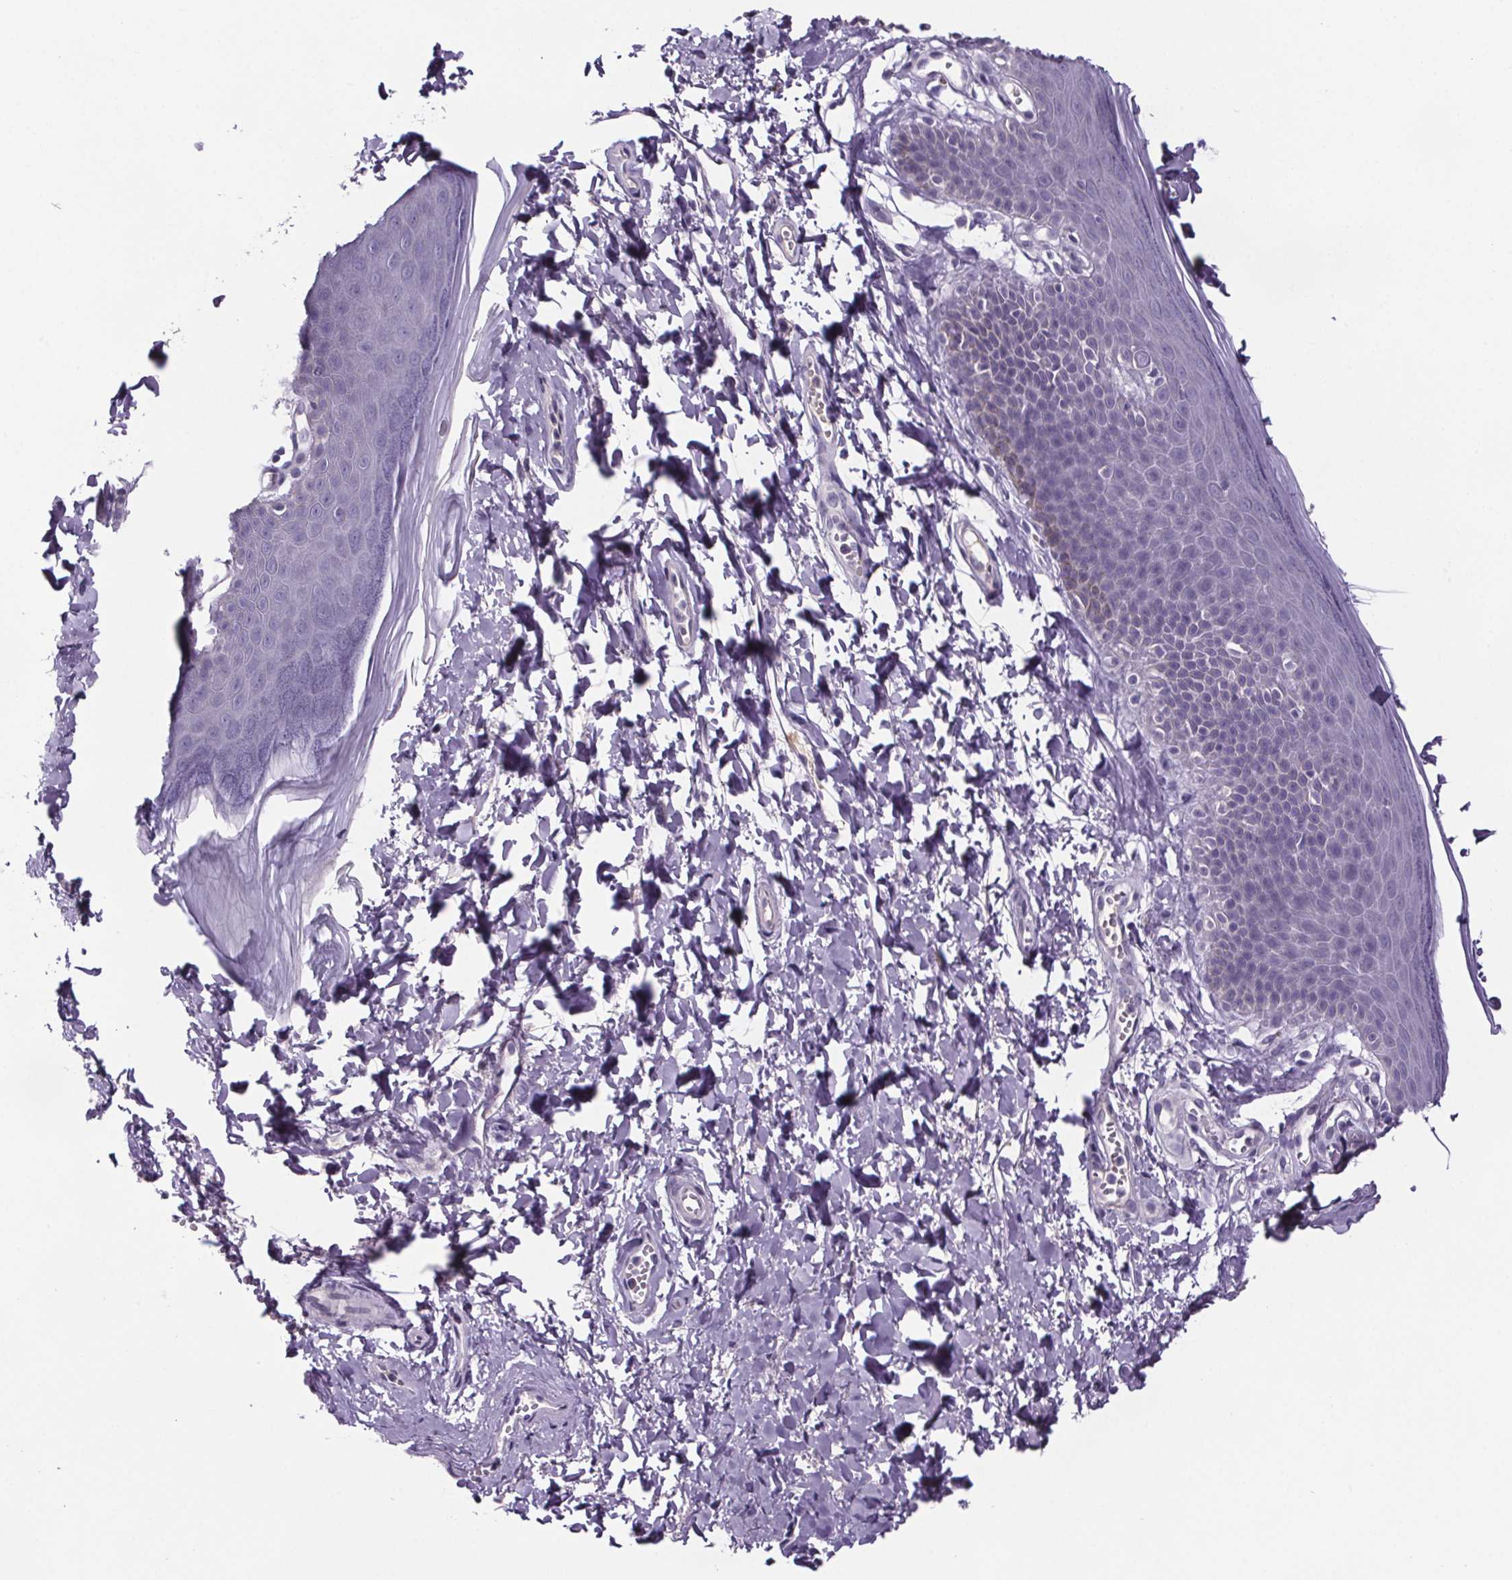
{"staining": {"intensity": "negative", "quantity": "none", "location": "none"}, "tissue": "skin", "cell_type": "Epidermal cells", "image_type": "normal", "snomed": [{"axis": "morphology", "description": "Normal tissue, NOS"}, {"axis": "topography", "description": "Anal"}], "caption": "Skin was stained to show a protein in brown. There is no significant expression in epidermal cells. (Stains: DAB (3,3'-diaminobenzidine) immunohistochemistry with hematoxylin counter stain, Microscopy: brightfield microscopy at high magnification).", "gene": "CUBN", "patient": {"sex": "male", "age": 53}}